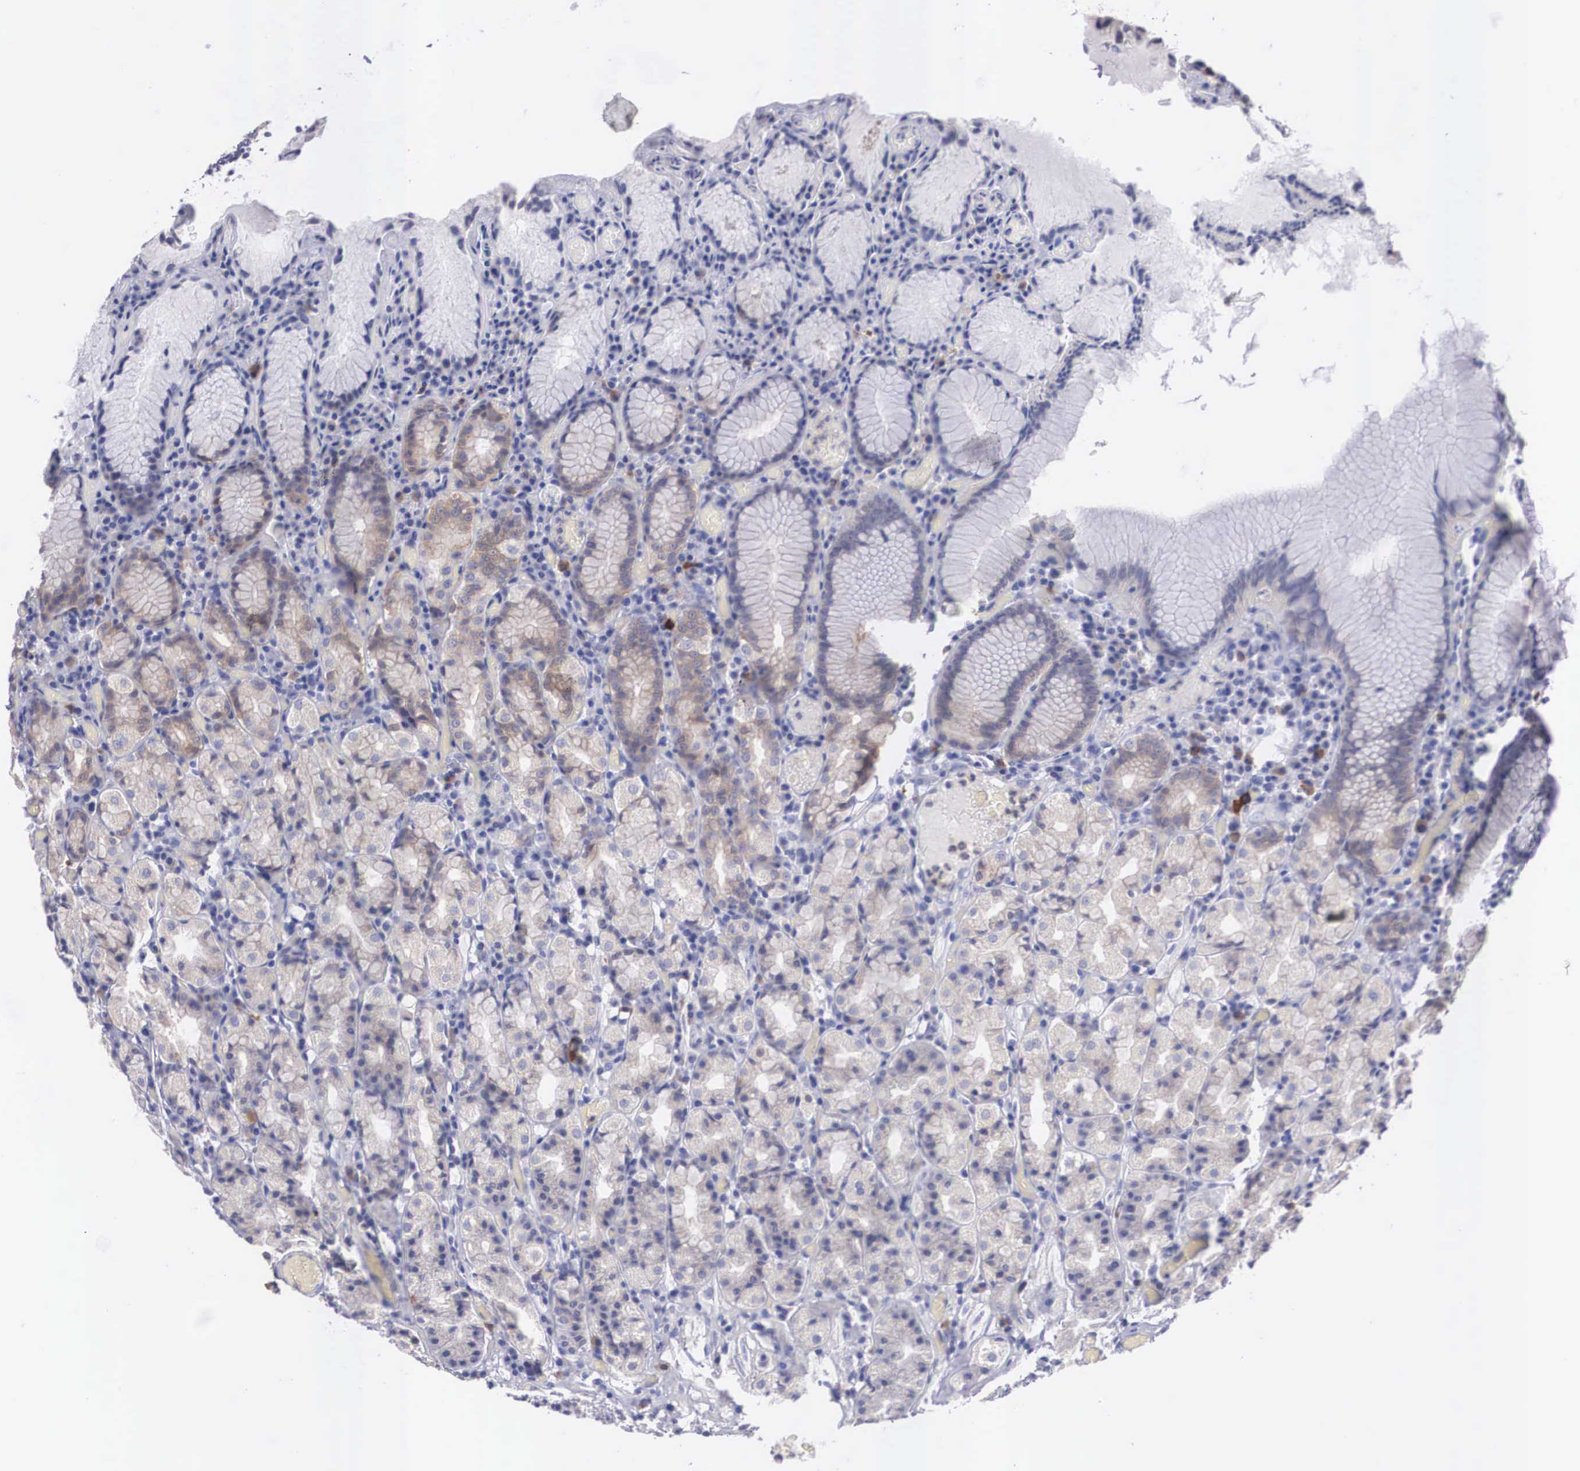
{"staining": {"intensity": "moderate", "quantity": "<25%", "location": "cytoplasmic/membranous"}, "tissue": "stomach", "cell_type": "Glandular cells", "image_type": "normal", "snomed": [{"axis": "morphology", "description": "Normal tissue, NOS"}, {"axis": "topography", "description": "Stomach, lower"}], "caption": "Brown immunohistochemical staining in benign human stomach exhibits moderate cytoplasmic/membranous expression in about <25% of glandular cells. The protein is shown in brown color, while the nuclei are stained blue.", "gene": "REPS2", "patient": {"sex": "male", "age": 58}}